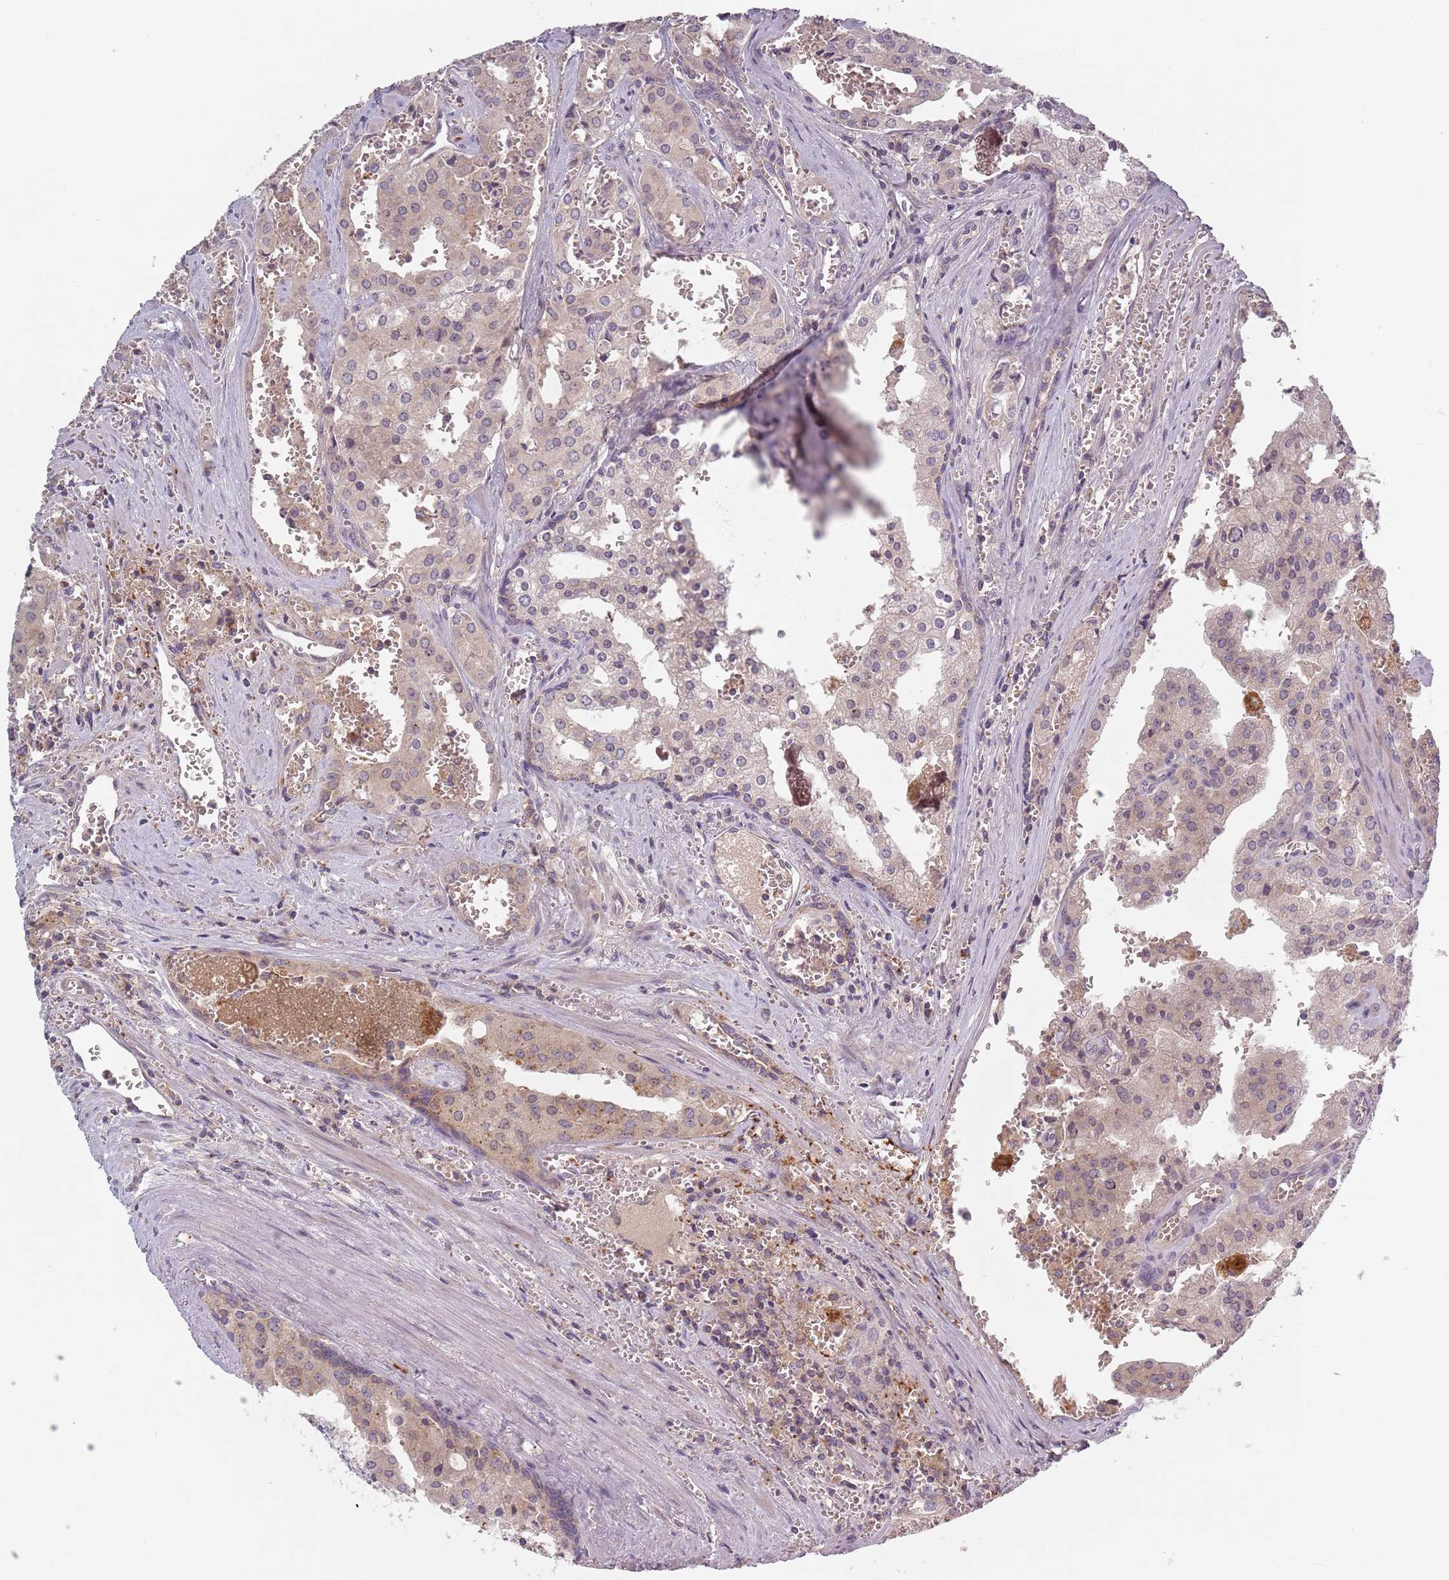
{"staining": {"intensity": "weak", "quantity": "25%-75%", "location": "cytoplasmic/membranous"}, "tissue": "prostate cancer", "cell_type": "Tumor cells", "image_type": "cancer", "snomed": [{"axis": "morphology", "description": "Adenocarcinoma, High grade"}, {"axis": "topography", "description": "Prostate"}], "caption": "IHC histopathology image of prostate high-grade adenocarcinoma stained for a protein (brown), which exhibits low levels of weak cytoplasmic/membranous expression in approximately 25%-75% of tumor cells.", "gene": "ASB13", "patient": {"sex": "male", "age": 68}}